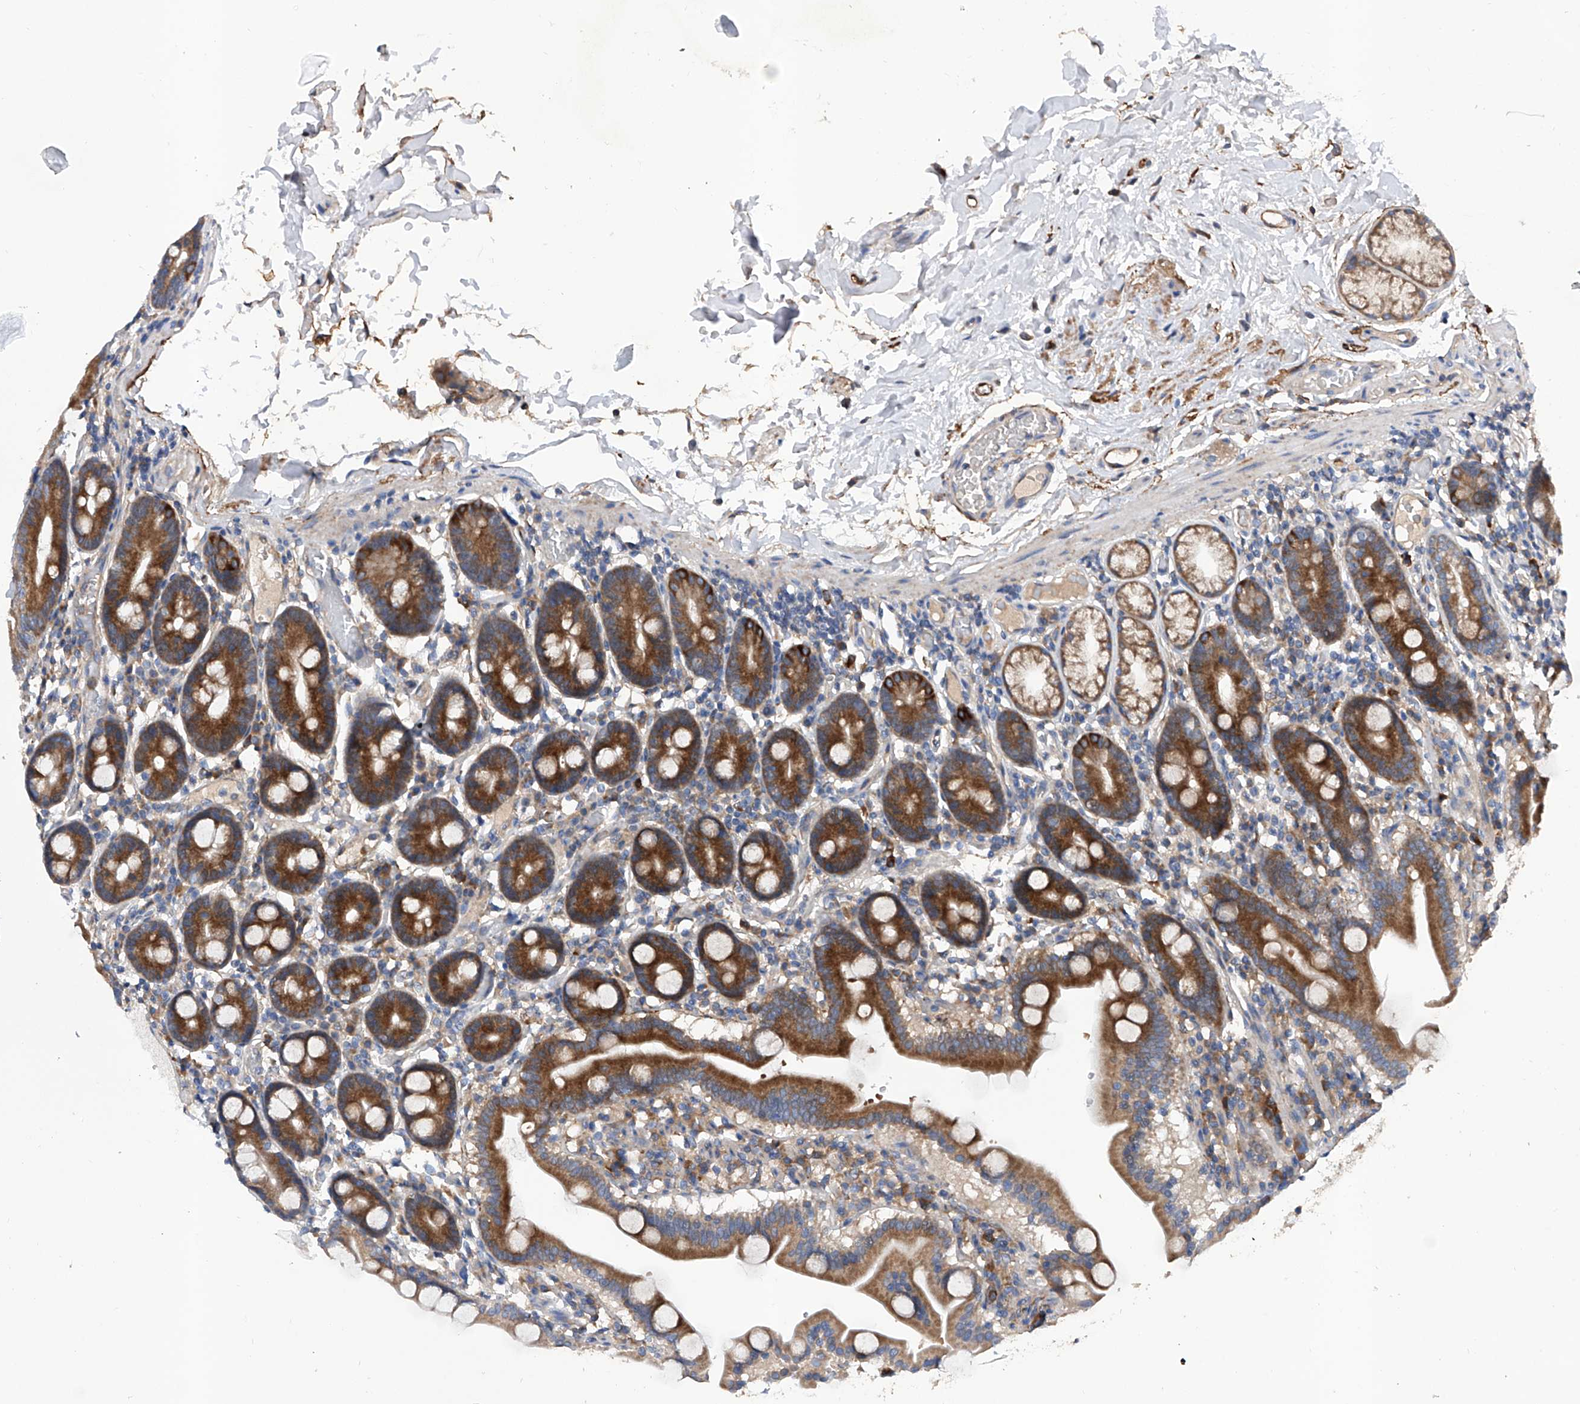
{"staining": {"intensity": "moderate", "quantity": ">75%", "location": "cytoplasmic/membranous"}, "tissue": "duodenum", "cell_type": "Glandular cells", "image_type": "normal", "snomed": [{"axis": "morphology", "description": "Normal tissue, NOS"}, {"axis": "topography", "description": "Duodenum"}], "caption": "Protein expression by immunohistochemistry (IHC) shows moderate cytoplasmic/membranous positivity in approximately >75% of glandular cells in unremarkable duodenum.", "gene": "INPP5B", "patient": {"sex": "male", "age": 55}}